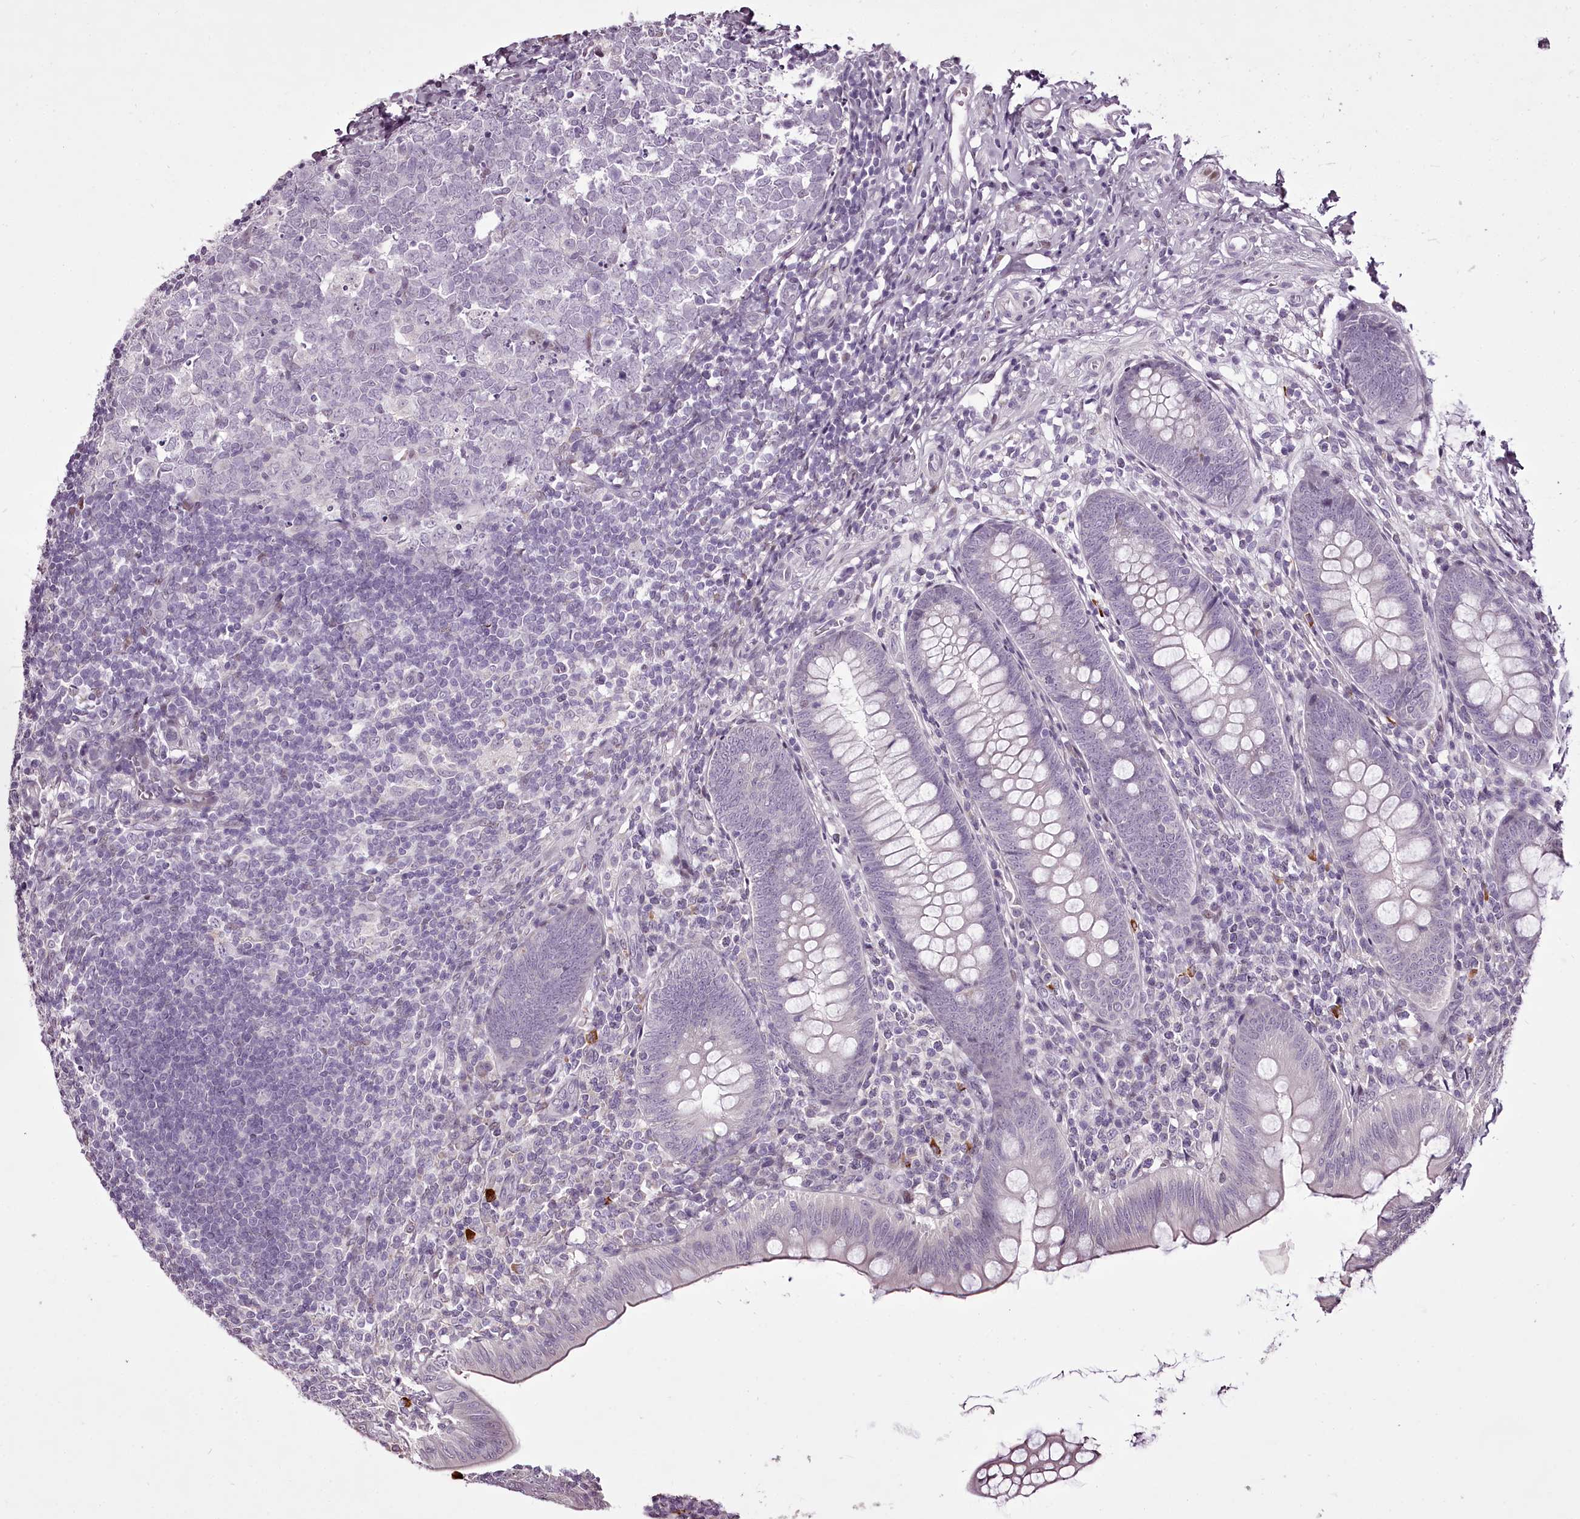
{"staining": {"intensity": "negative", "quantity": "none", "location": "none"}, "tissue": "appendix", "cell_type": "Glandular cells", "image_type": "normal", "snomed": [{"axis": "morphology", "description": "Normal tissue, NOS"}, {"axis": "topography", "description": "Appendix"}], "caption": "Glandular cells show no significant protein staining in unremarkable appendix. (Immunohistochemistry, brightfield microscopy, high magnification).", "gene": "C1orf56", "patient": {"sex": "male", "age": 14}}